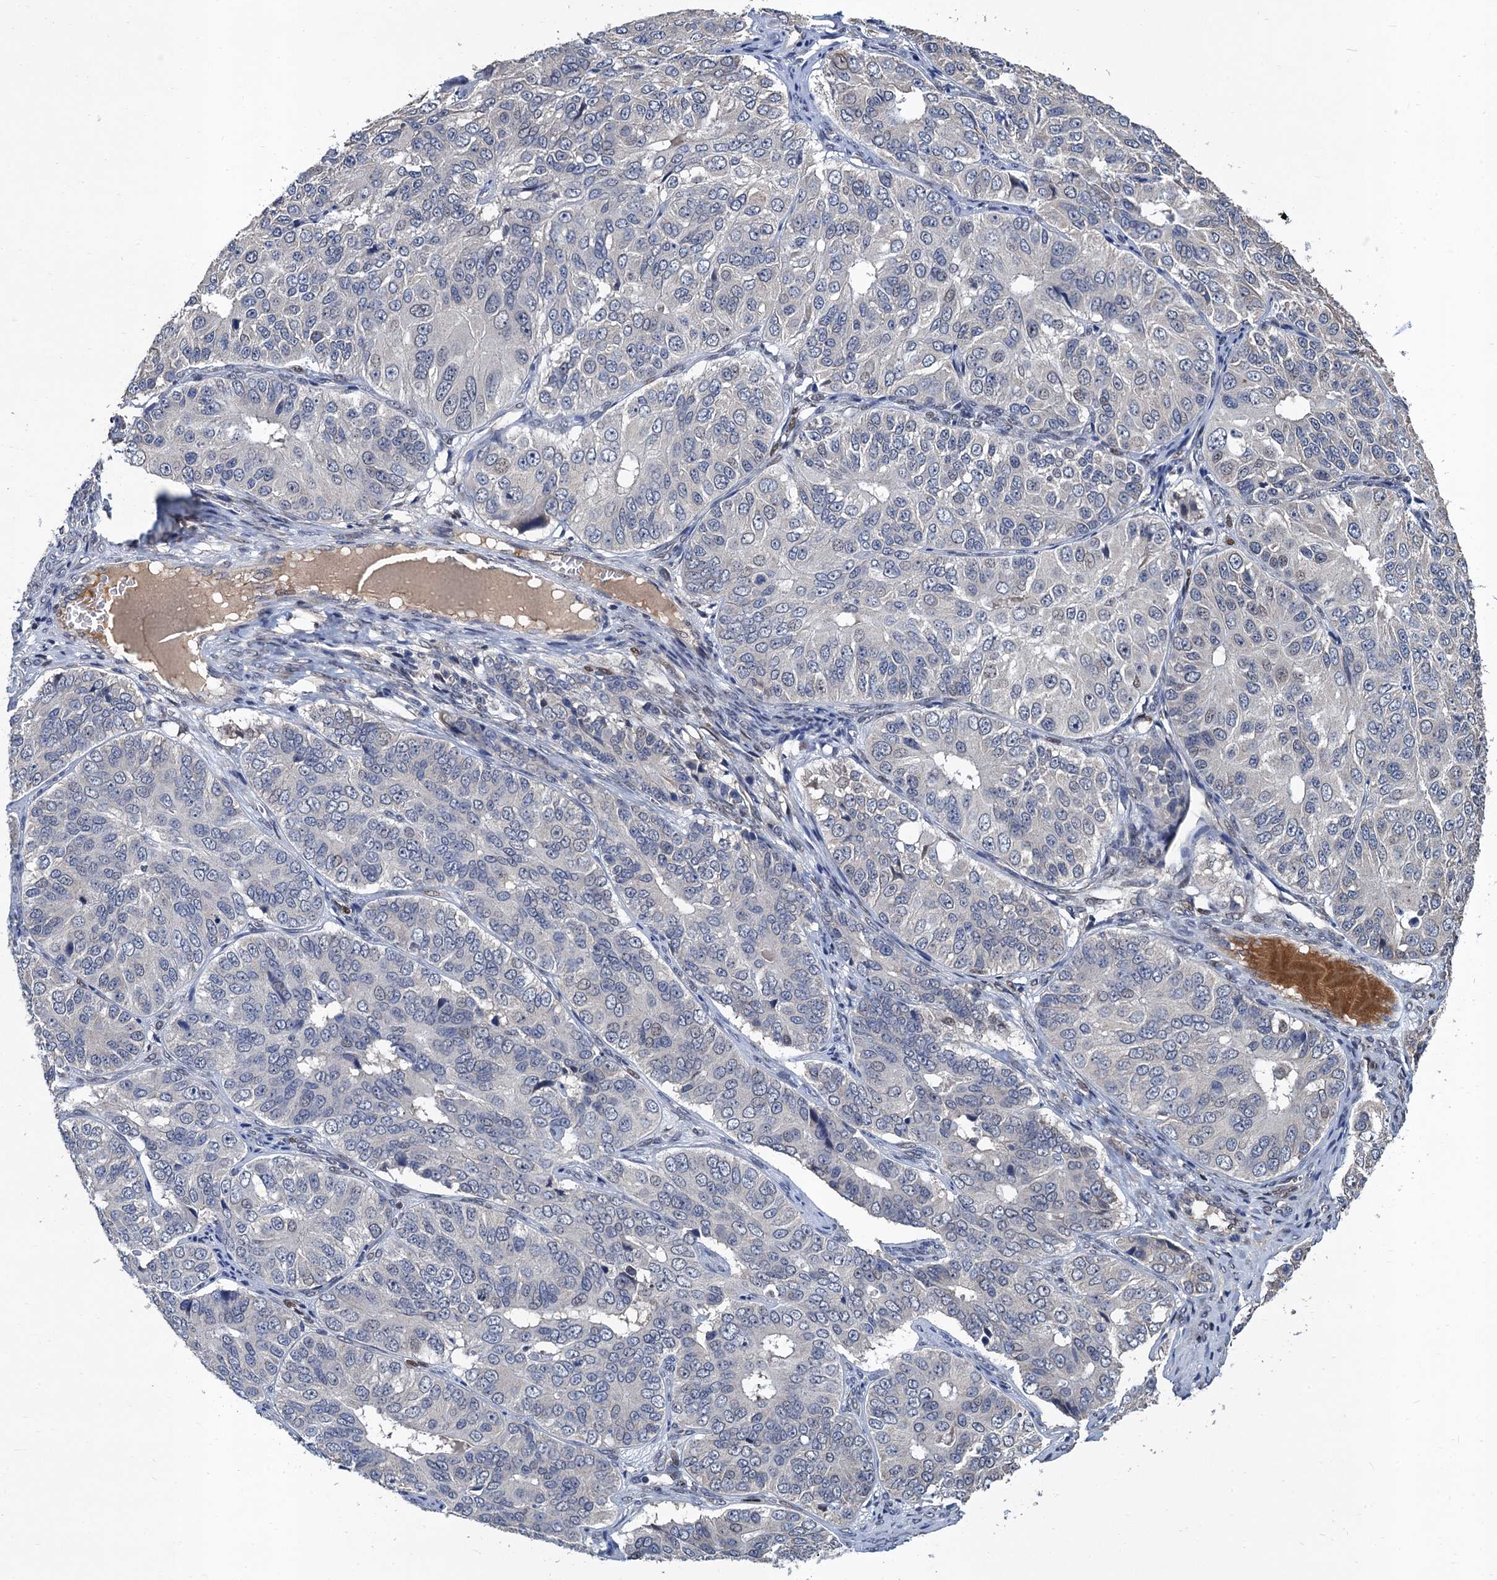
{"staining": {"intensity": "negative", "quantity": "none", "location": "none"}, "tissue": "ovarian cancer", "cell_type": "Tumor cells", "image_type": "cancer", "snomed": [{"axis": "morphology", "description": "Carcinoma, endometroid"}, {"axis": "topography", "description": "Ovary"}], "caption": "This photomicrograph is of endometroid carcinoma (ovarian) stained with immunohistochemistry (IHC) to label a protein in brown with the nuclei are counter-stained blue. There is no expression in tumor cells.", "gene": "TSEN34", "patient": {"sex": "female", "age": 51}}